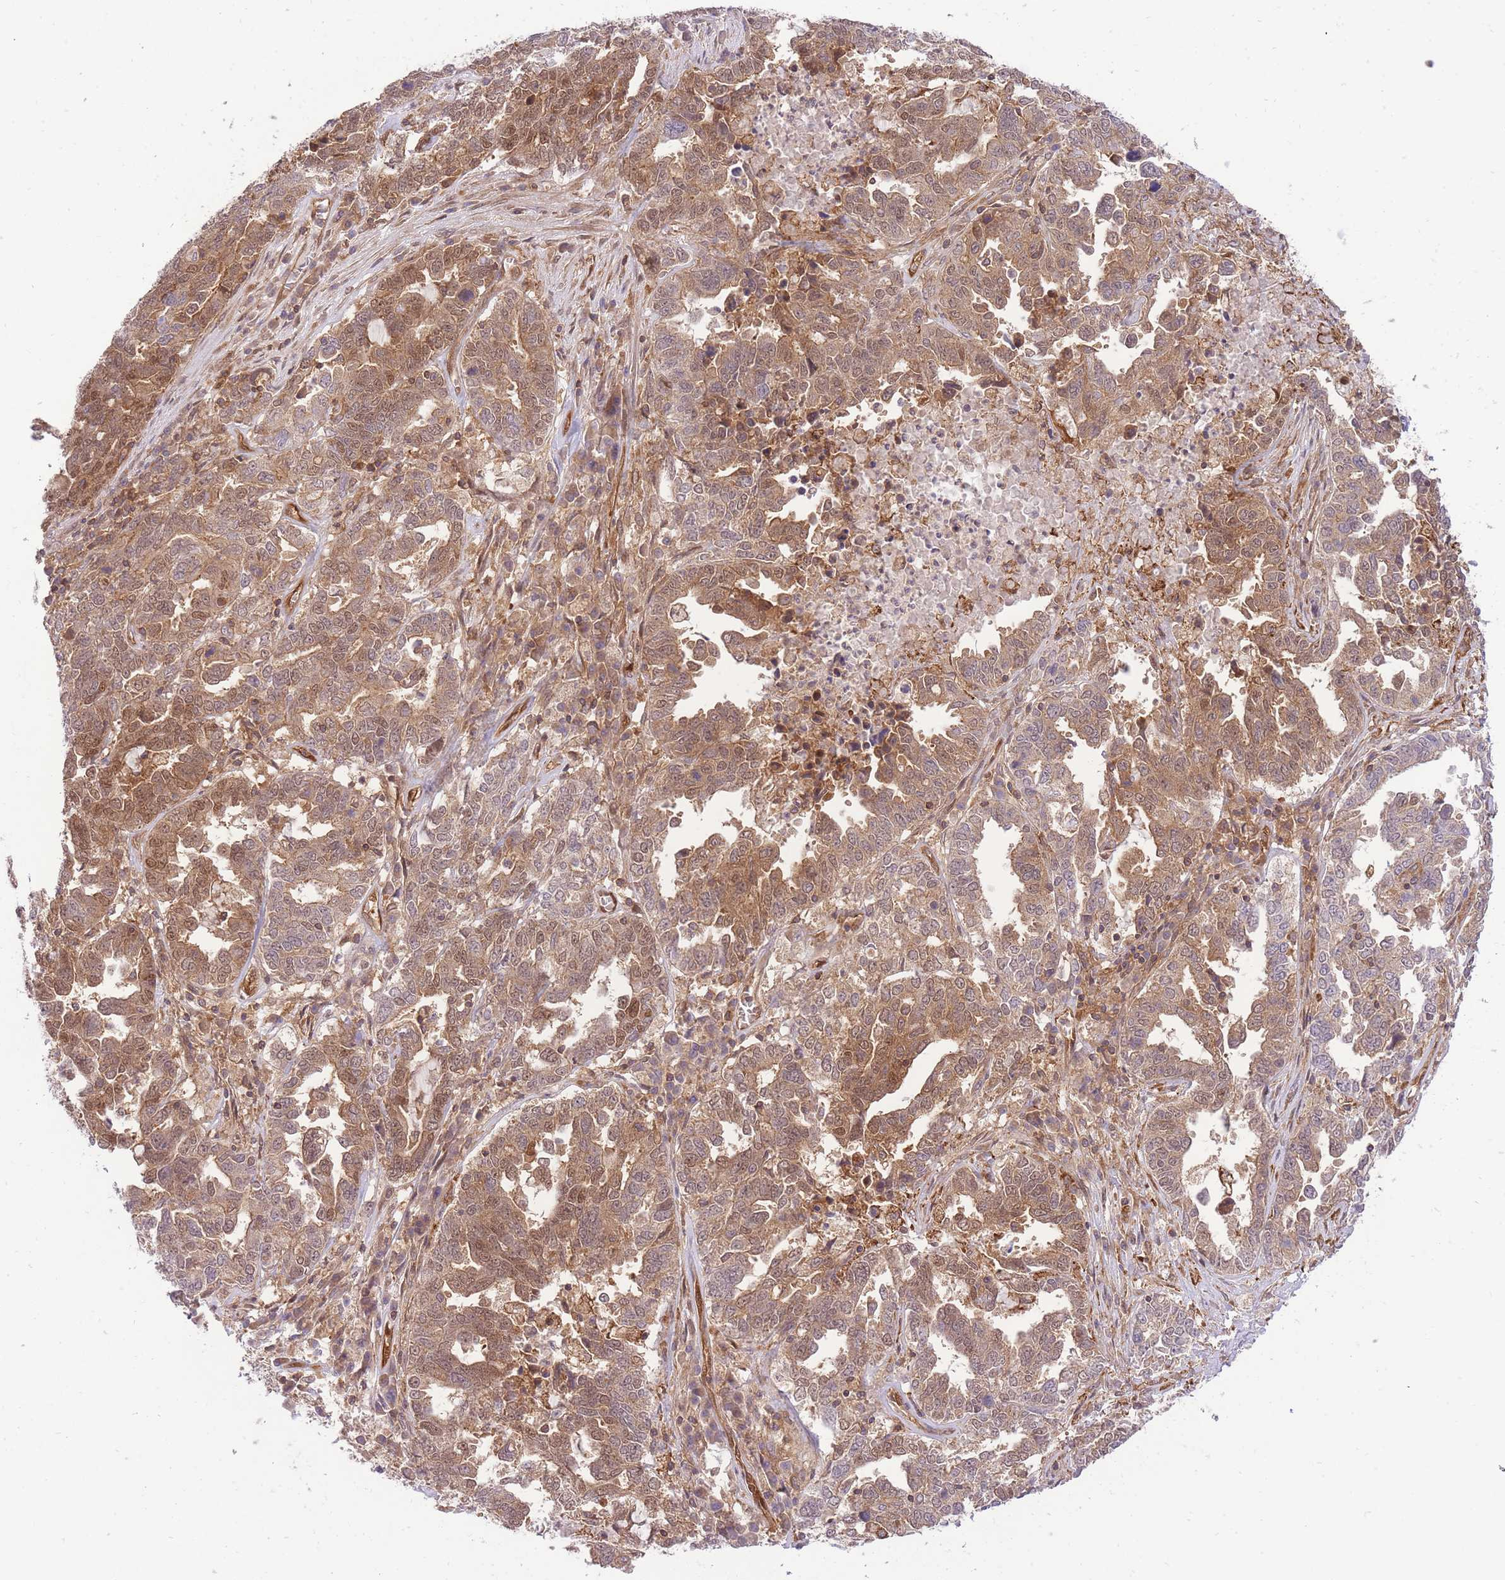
{"staining": {"intensity": "moderate", "quantity": ">75%", "location": "cytoplasmic/membranous,nuclear"}, "tissue": "ovarian cancer", "cell_type": "Tumor cells", "image_type": "cancer", "snomed": [{"axis": "morphology", "description": "Carcinoma, endometroid"}, {"axis": "topography", "description": "Ovary"}], "caption": "Endometroid carcinoma (ovarian) tissue reveals moderate cytoplasmic/membranous and nuclear staining in about >75% of tumor cells", "gene": "PREP", "patient": {"sex": "female", "age": 62}}